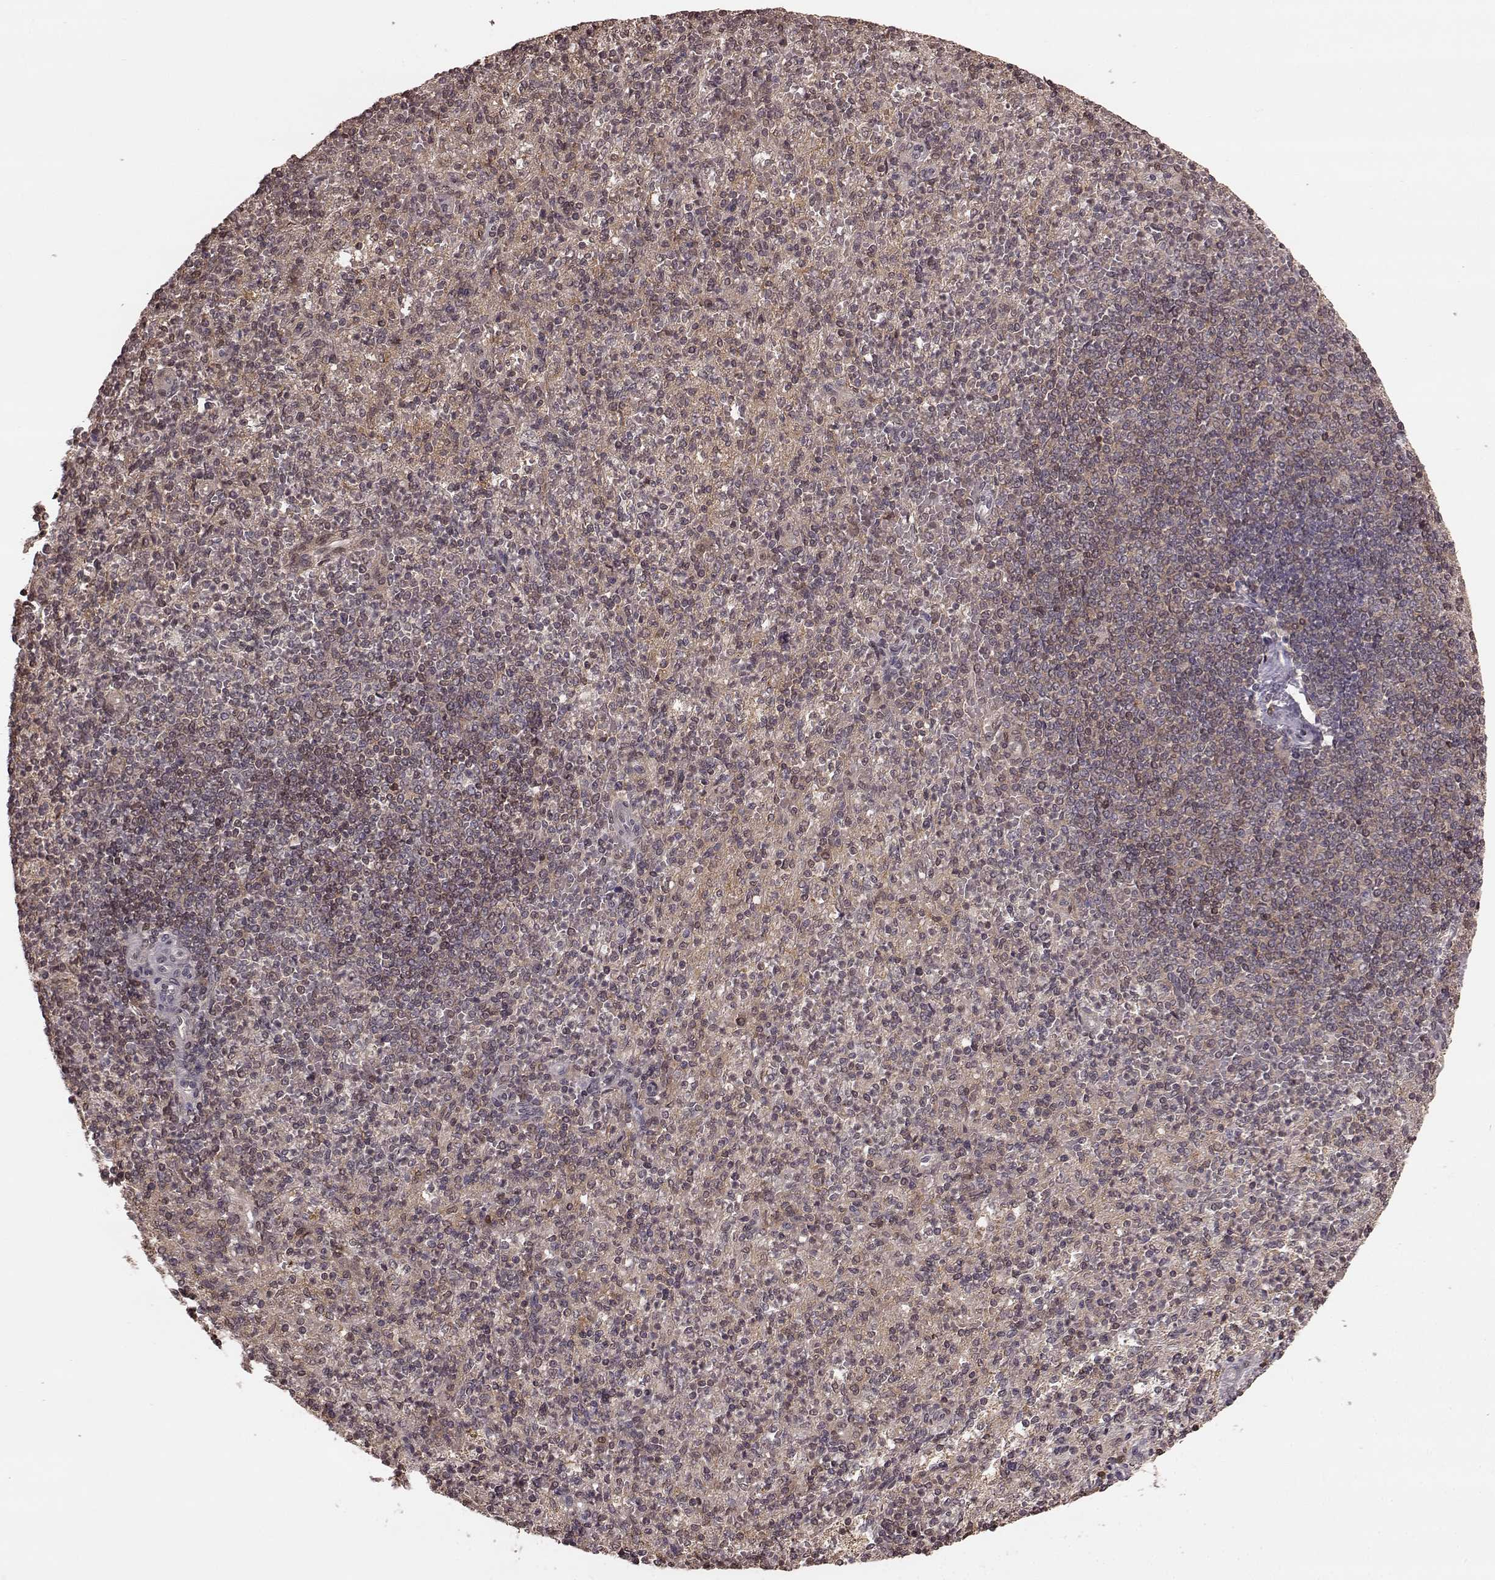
{"staining": {"intensity": "weak", "quantity": "25%-75%", "location": "cytoplasmic/membranous,nuclear"}, "tissue": "spleen", "cell_type": "Cells in red pulp", "image_type": "normal", "snomed": [{"axis": "morphology", "description": "Normal tissue, NOS"}, {"axis": "topography", "description": "Spleen"}], "caption": "Immunohistochemical staining of benign human spleen displays 25%-75% levels of weak cytoplasmic/membranous,nuclear protein expression in approximately 25%-75% of cells in red pulp.", "gene": "GSS", "patient": {"sex": "female", "age": 74}}